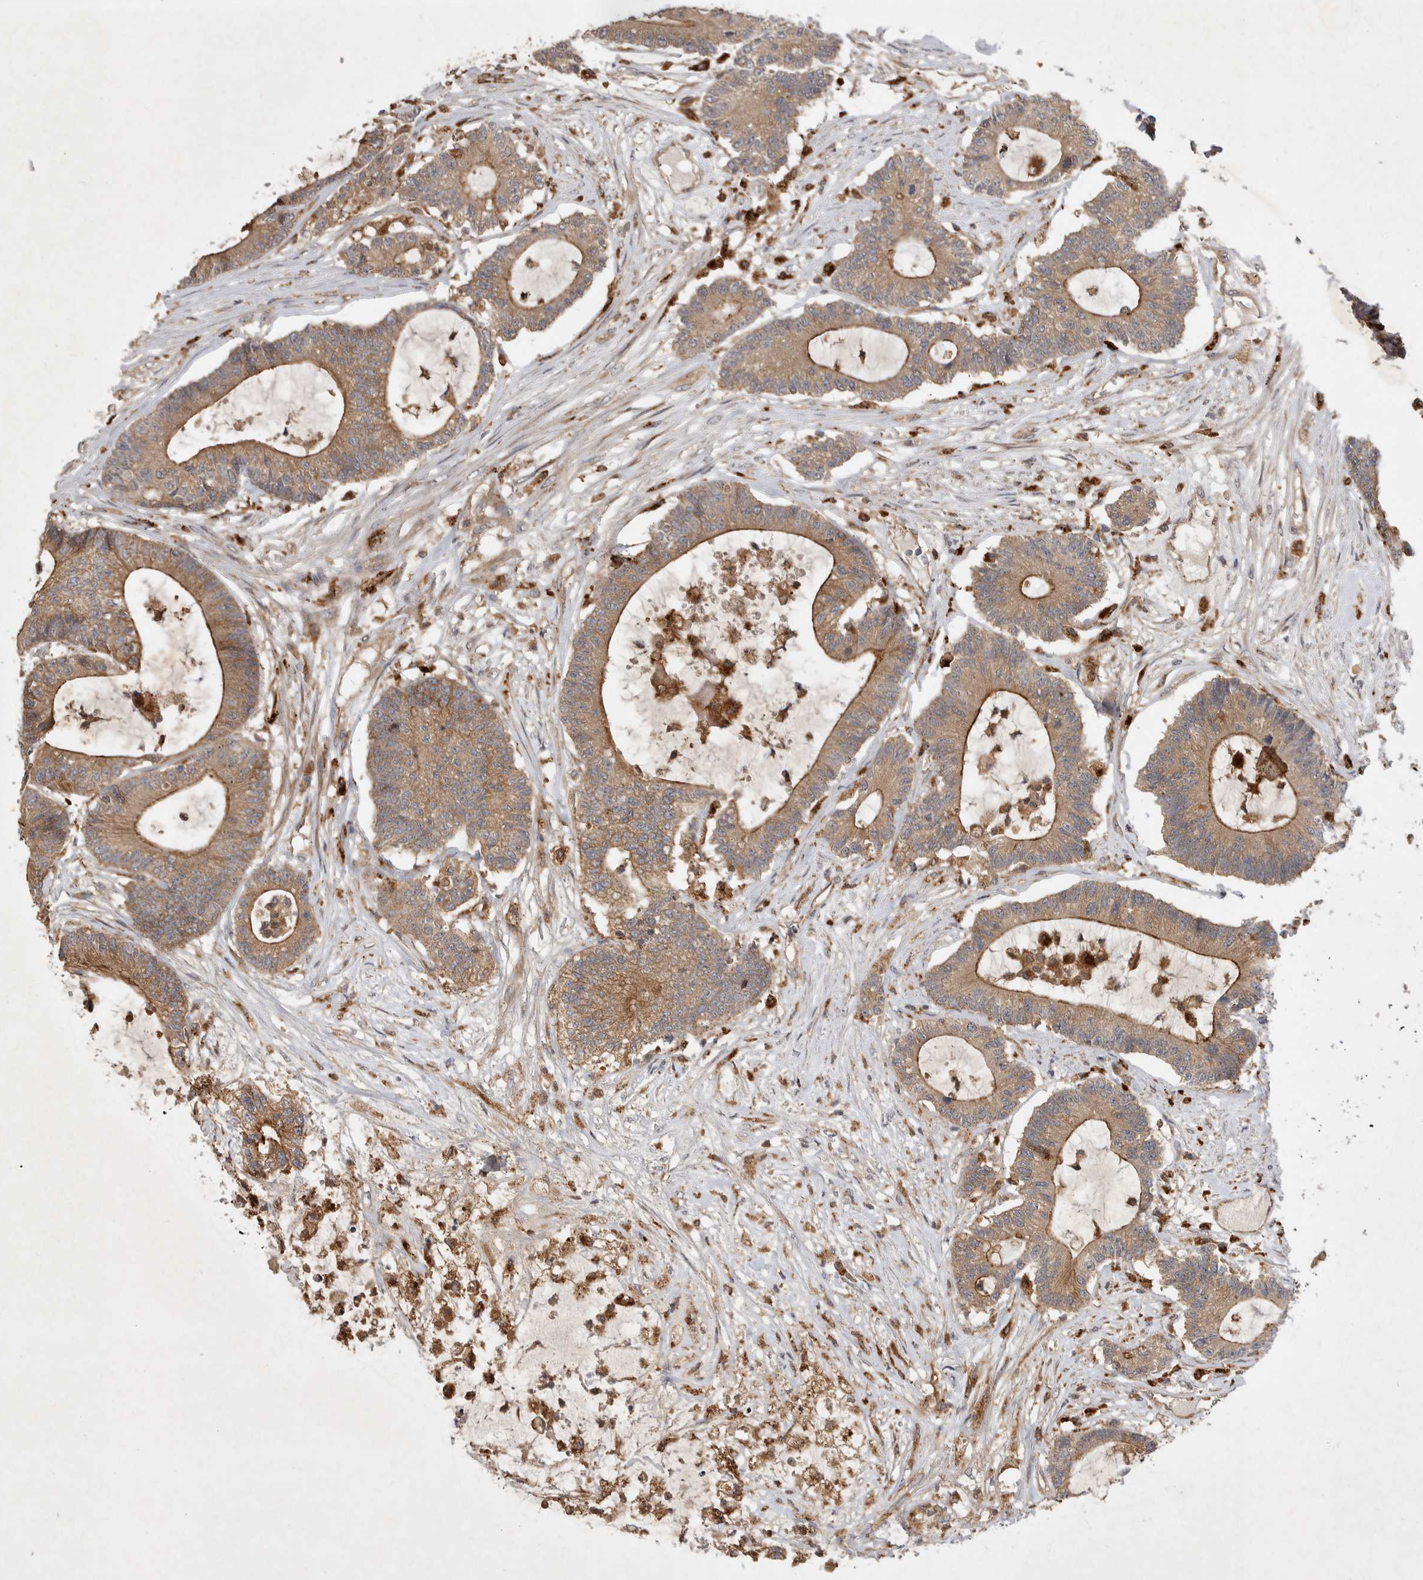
{"staining": {"intensity": "moderate", "quantity": ">75%", "location": "cytoplasmic/membranous"}, "tissue": "colorectal cancer", "cell_type": "Tumor cells", "image_type": "cancer", "snomed": [{"axis": "morphology", "description": "Adenocarcinoma, NOS"}, {"axis": "topography", "description": "Colon"}], "caption": "Approximately >75% of tumor cells in human adenocarcinoma (colorectal) show moderate cytoplasmic/membranous protein positivity as visualized by brown immunohistochemical staining.", "gene": "ZNF232", "patient": {"sex": "female", "age": 84}}